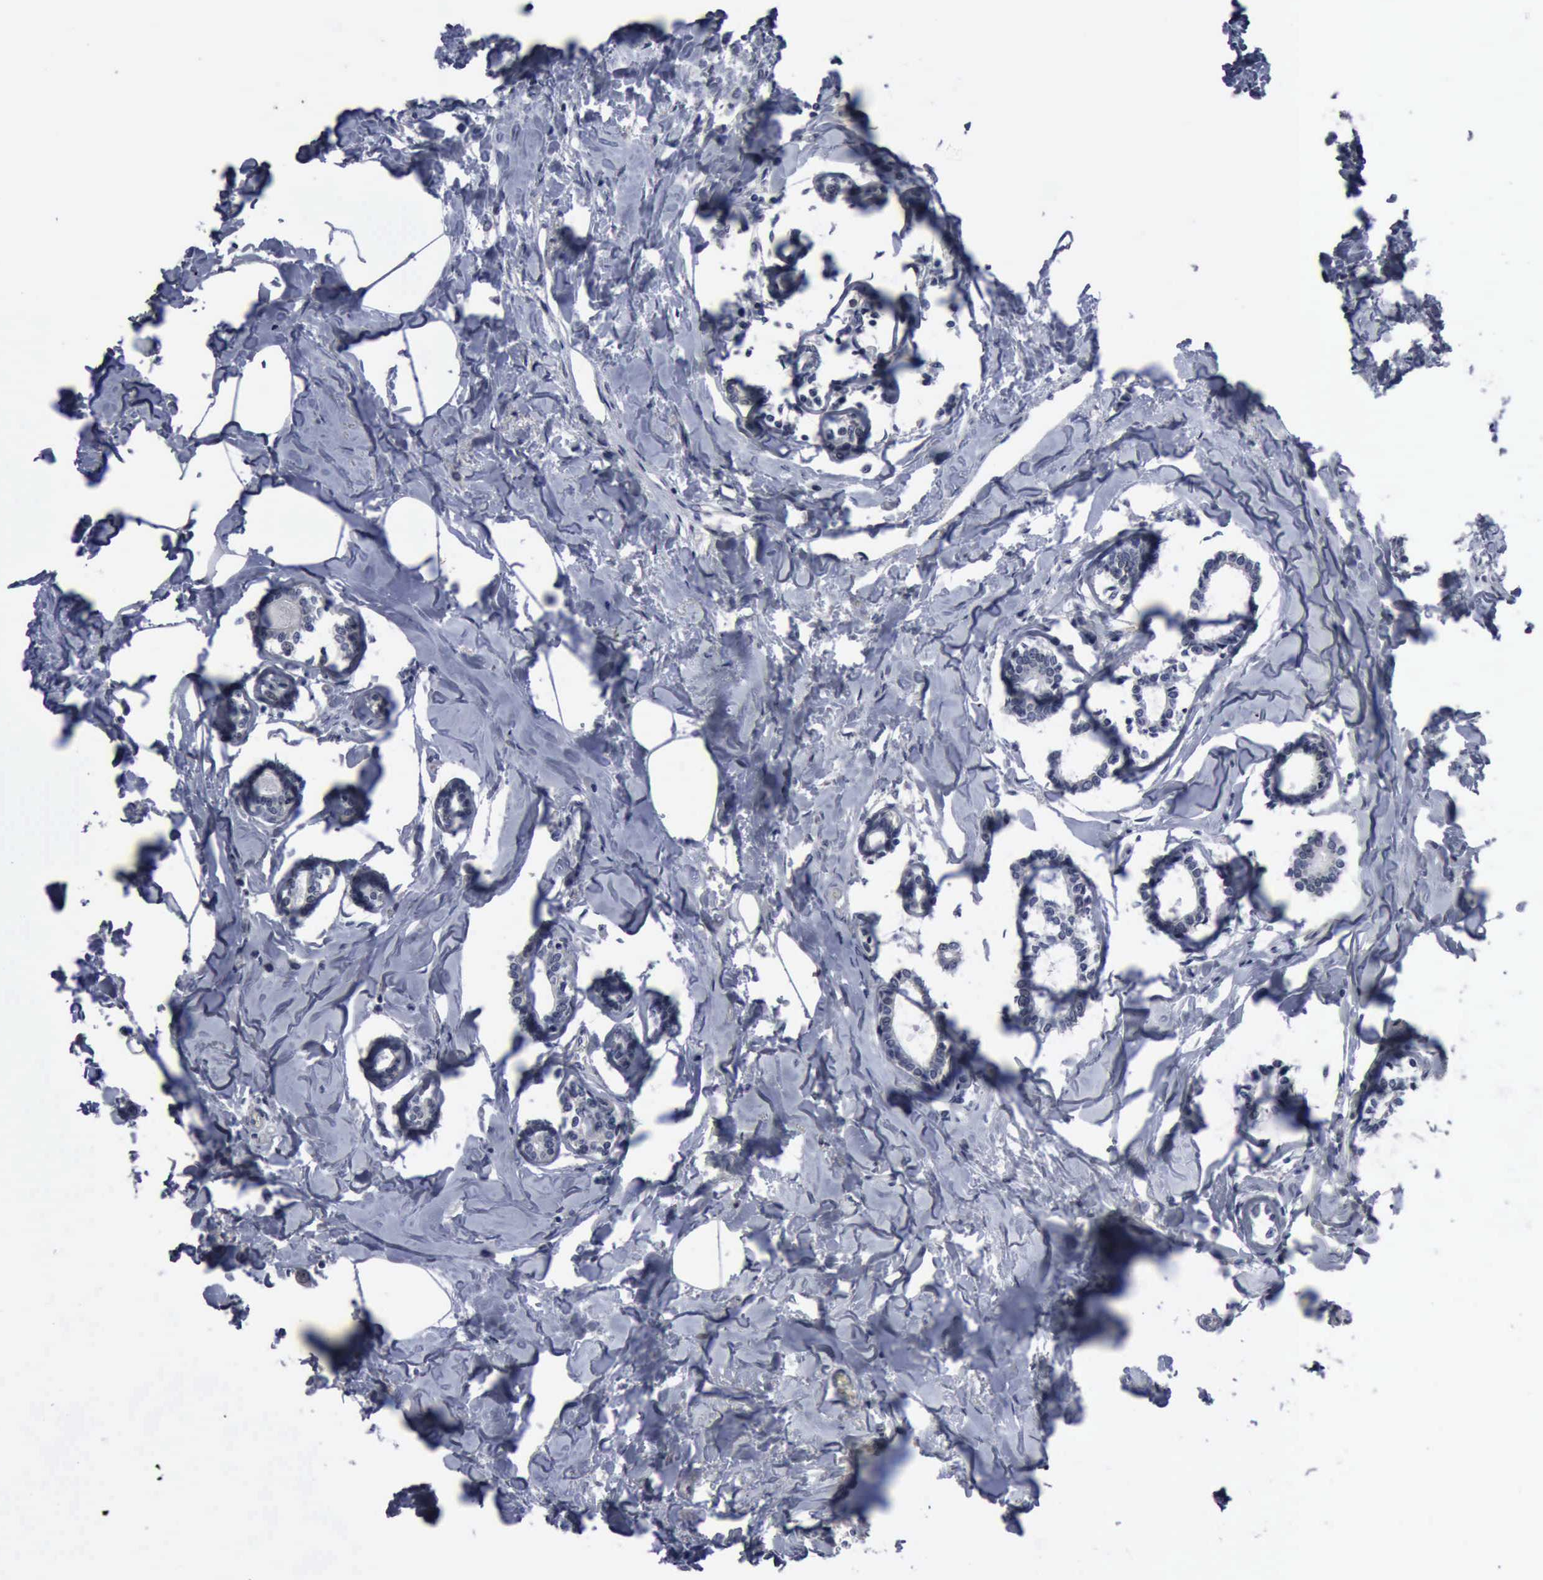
{"staining": {"intensity": "negative", "quantity": "none", "location": "none"}, "tissue": "breast cancer", "cell_type": "Tumor cells", "image_type": "cancer", "snomed": [{"axis": "morphology", "description": "Lobular carcinoma"}, {"axis": "topography", "description": "Breast"}], "caption": "Immunohistochemistry micrograph of neoplastic tissue: human breast lobular carcinoma stained with DAB reveals no significant protein staining in tumor cells.", "gene": "MYO18B", "patient": {"sex": "female", "age": 51}}